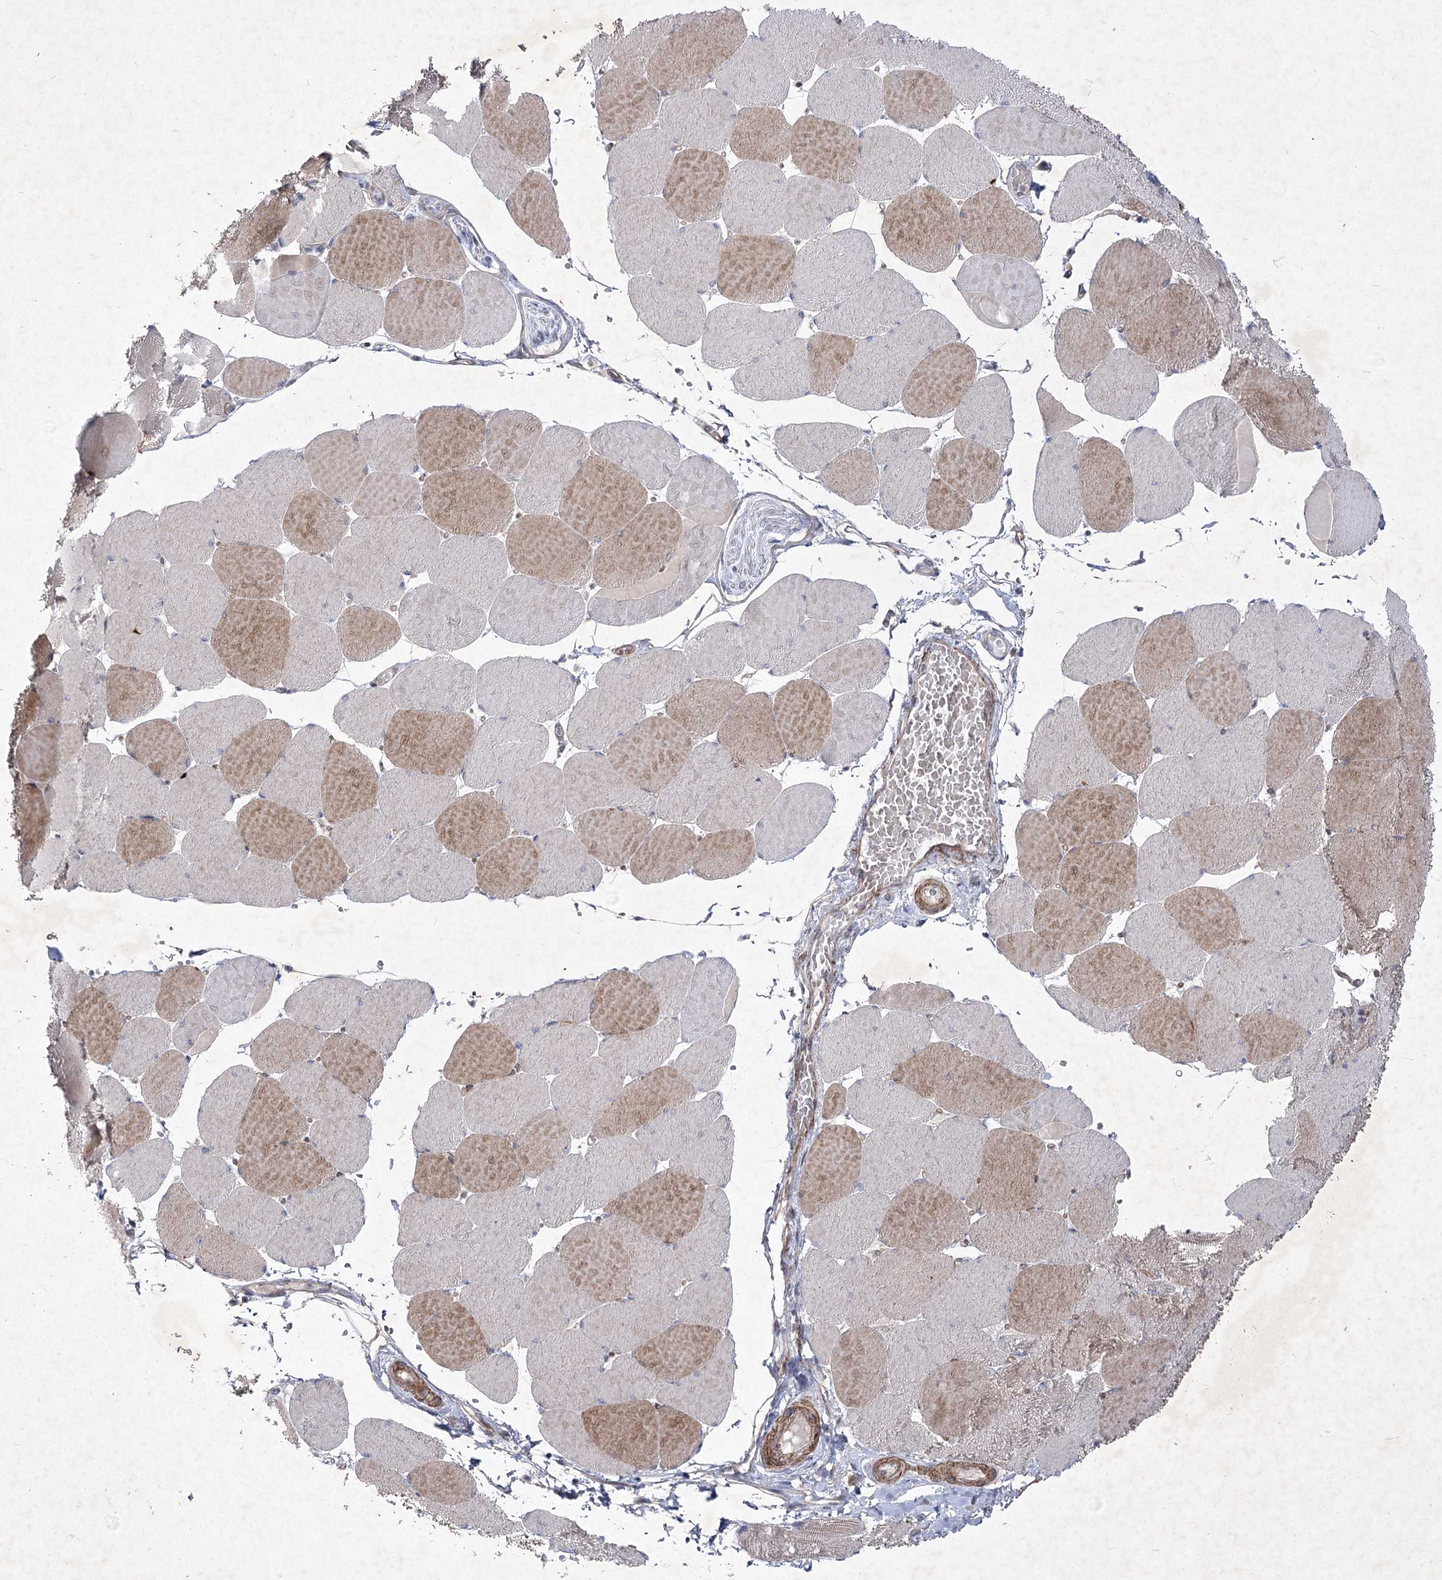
{"staining": {"intensity": "moderate", "quantity": "25%-75%", "location": "cytoplasmic/membranous"}, "tissue": "skeletal muscle", "cell_type": "Myocytes", "image_type": "normal", "snomed": [{"axis": "morphology", "description": "Normal tissue, NOS"}, {"axis": "topography", "description": "Skeletal muscle"}, {"axis": "topography", "description": "Head-Neck"}], "caption": "Myocytes reveal moderate cytoplasmic/membranous positivity in approximately 25%-75% of cells in benign skeletal muscle.", "gene": "CIB2", "patient": {"sex": "male", "age": 66}}